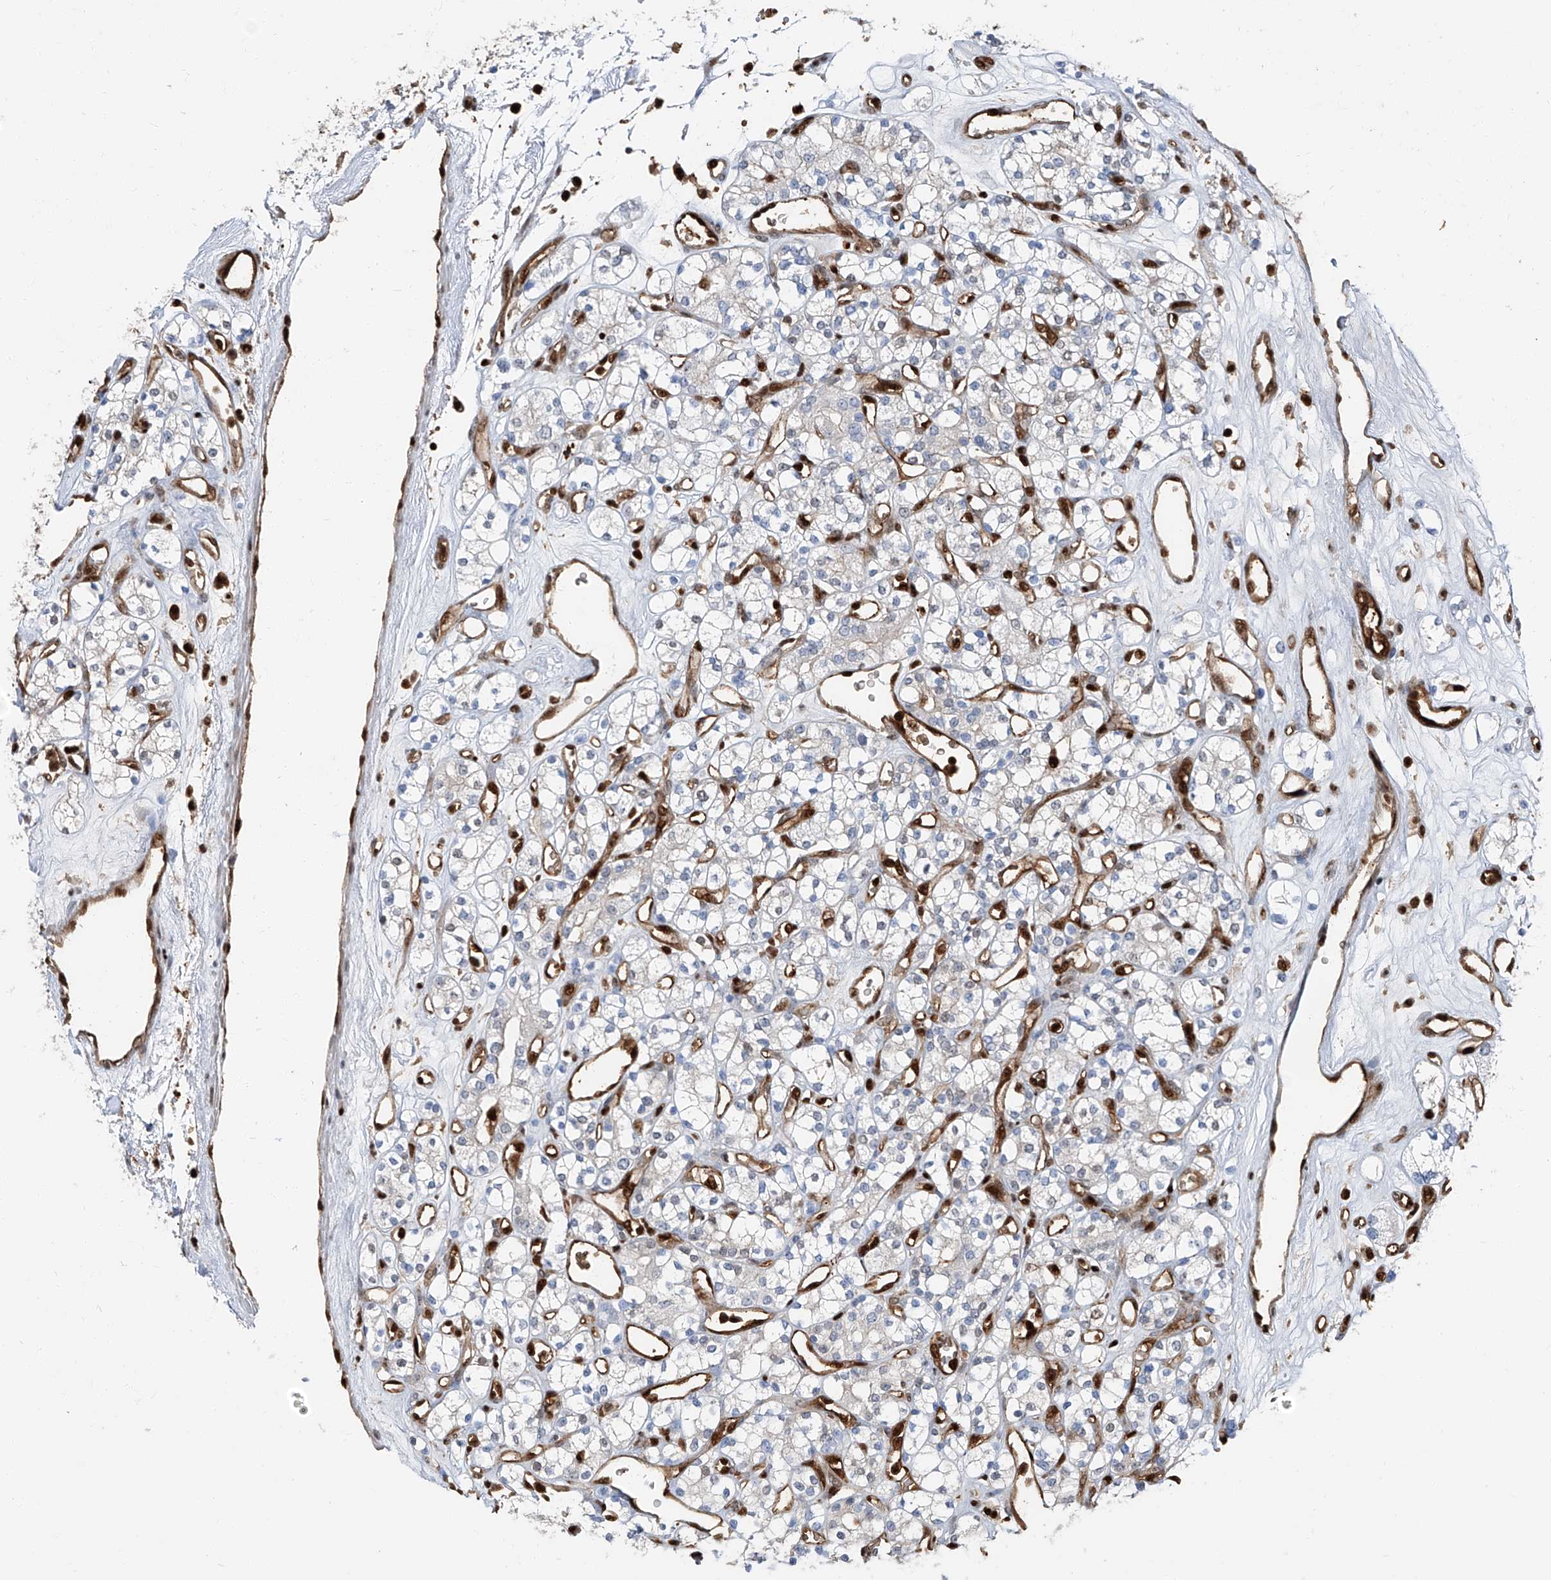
{"staining": {"intensity": "negative", "quantity": "none", "location": "none"}, "tissue": "renal cancer", "cell_type": "Tumor cells", "image_type": "cancer", "snomed": [{"axis": "morphology", "description": "Adenocarcinoma, NOS"}, {"axis": "topography", "description": "Kidney"}], "caption": "This is an immunohistochemistry (IHC) micrograph of human renal cancer. There is no positivity in tumor cells.", "gene": "PSMB10", "patient": {"sex": "male", "age": 77}}